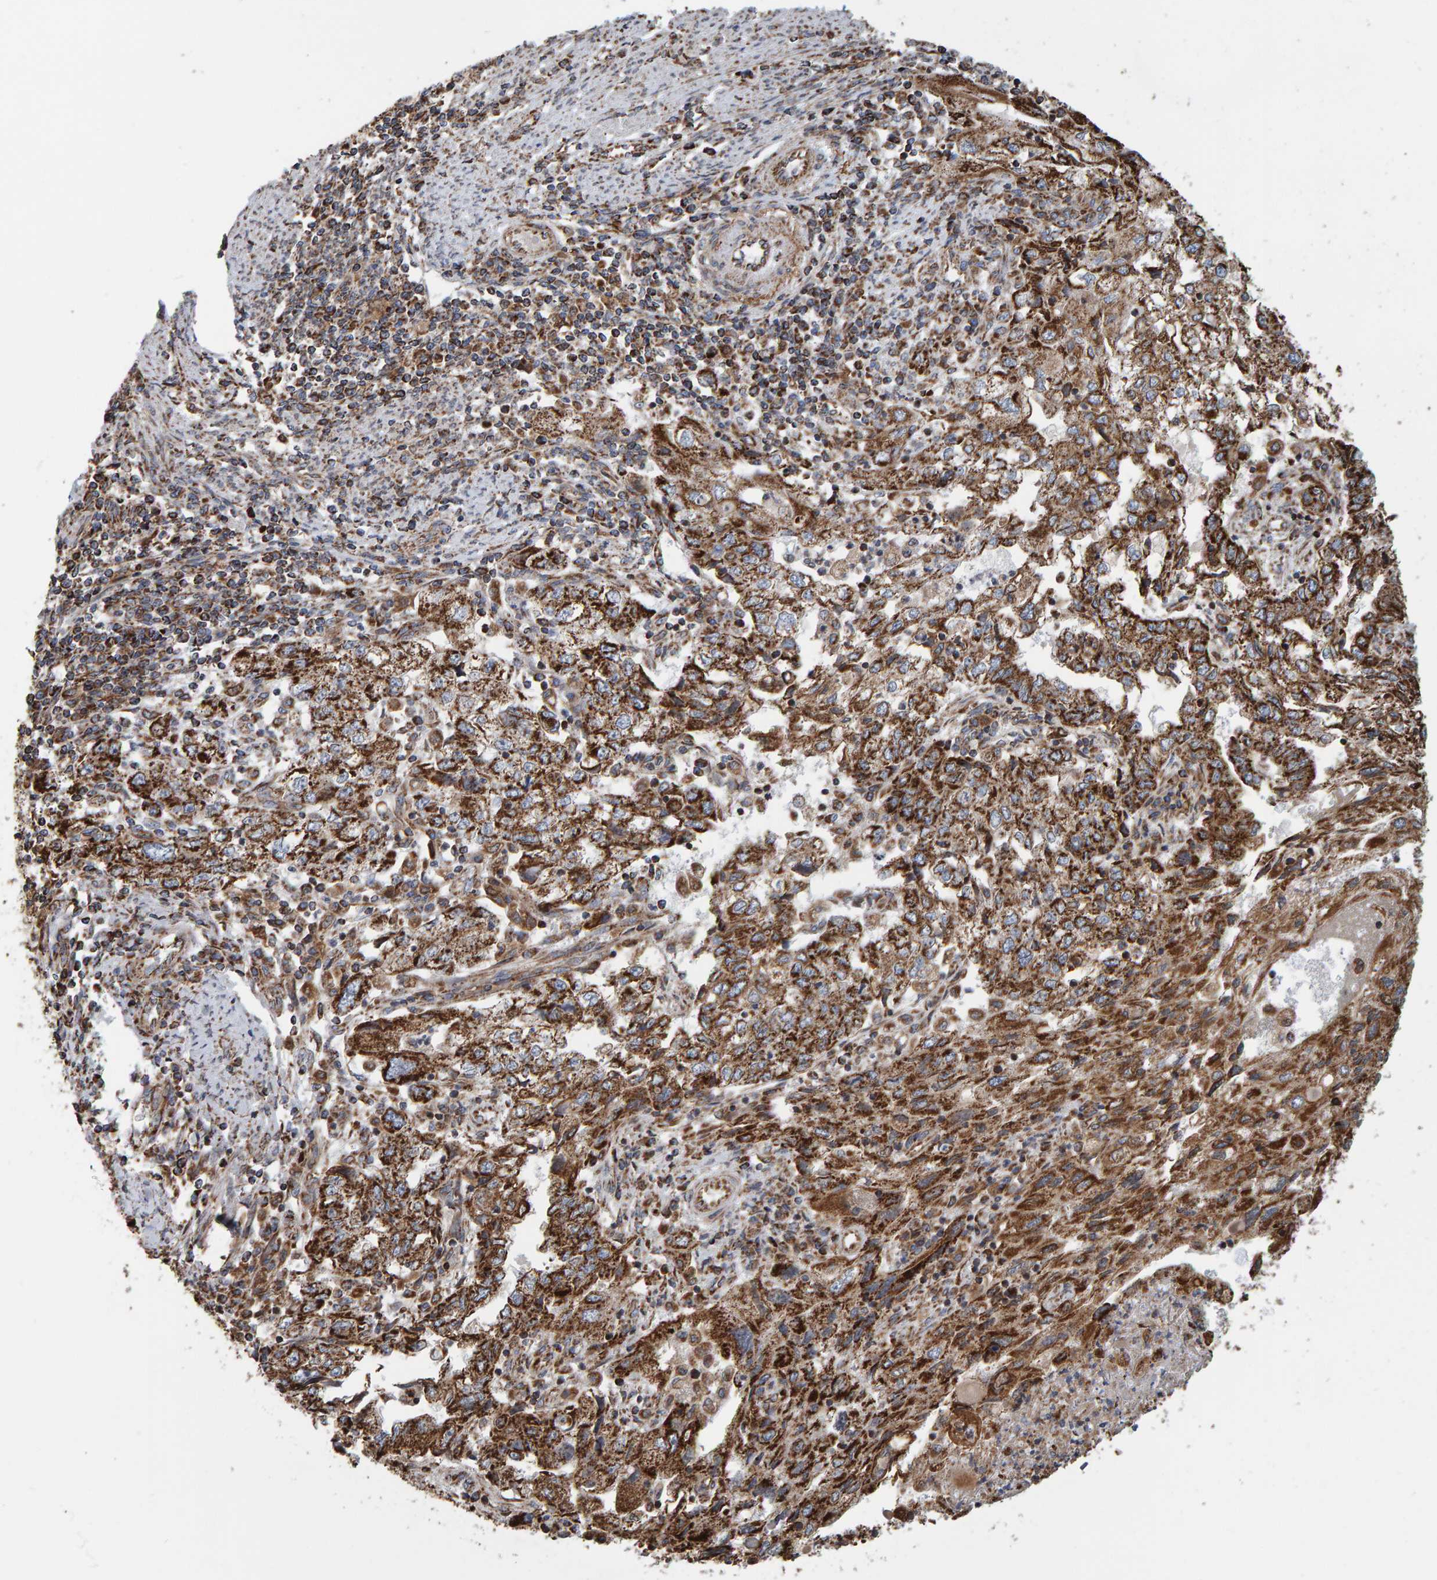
{"staining": {"intensity": "moderate", "quantity": ">75%", "location": "cytoplasmic/membranous"}, "tissue": "endometrial cancer", "cell_type": "Tumor cells", "image_type": "cancer", "snomed": [{"axis": "morphology", "description": "Adenocarcinoma, NOS"}, {"axis": "topography", "description": "Endometrium"}], "caption": "Protein analysis of endometrial cancer (adenocarcinoma) tissue shows moderate cytoplasmic/membranous expression in about >75% of tumor cells.", "gene": "MRPL45", "patient": {"sex": "female", "age": 49}}